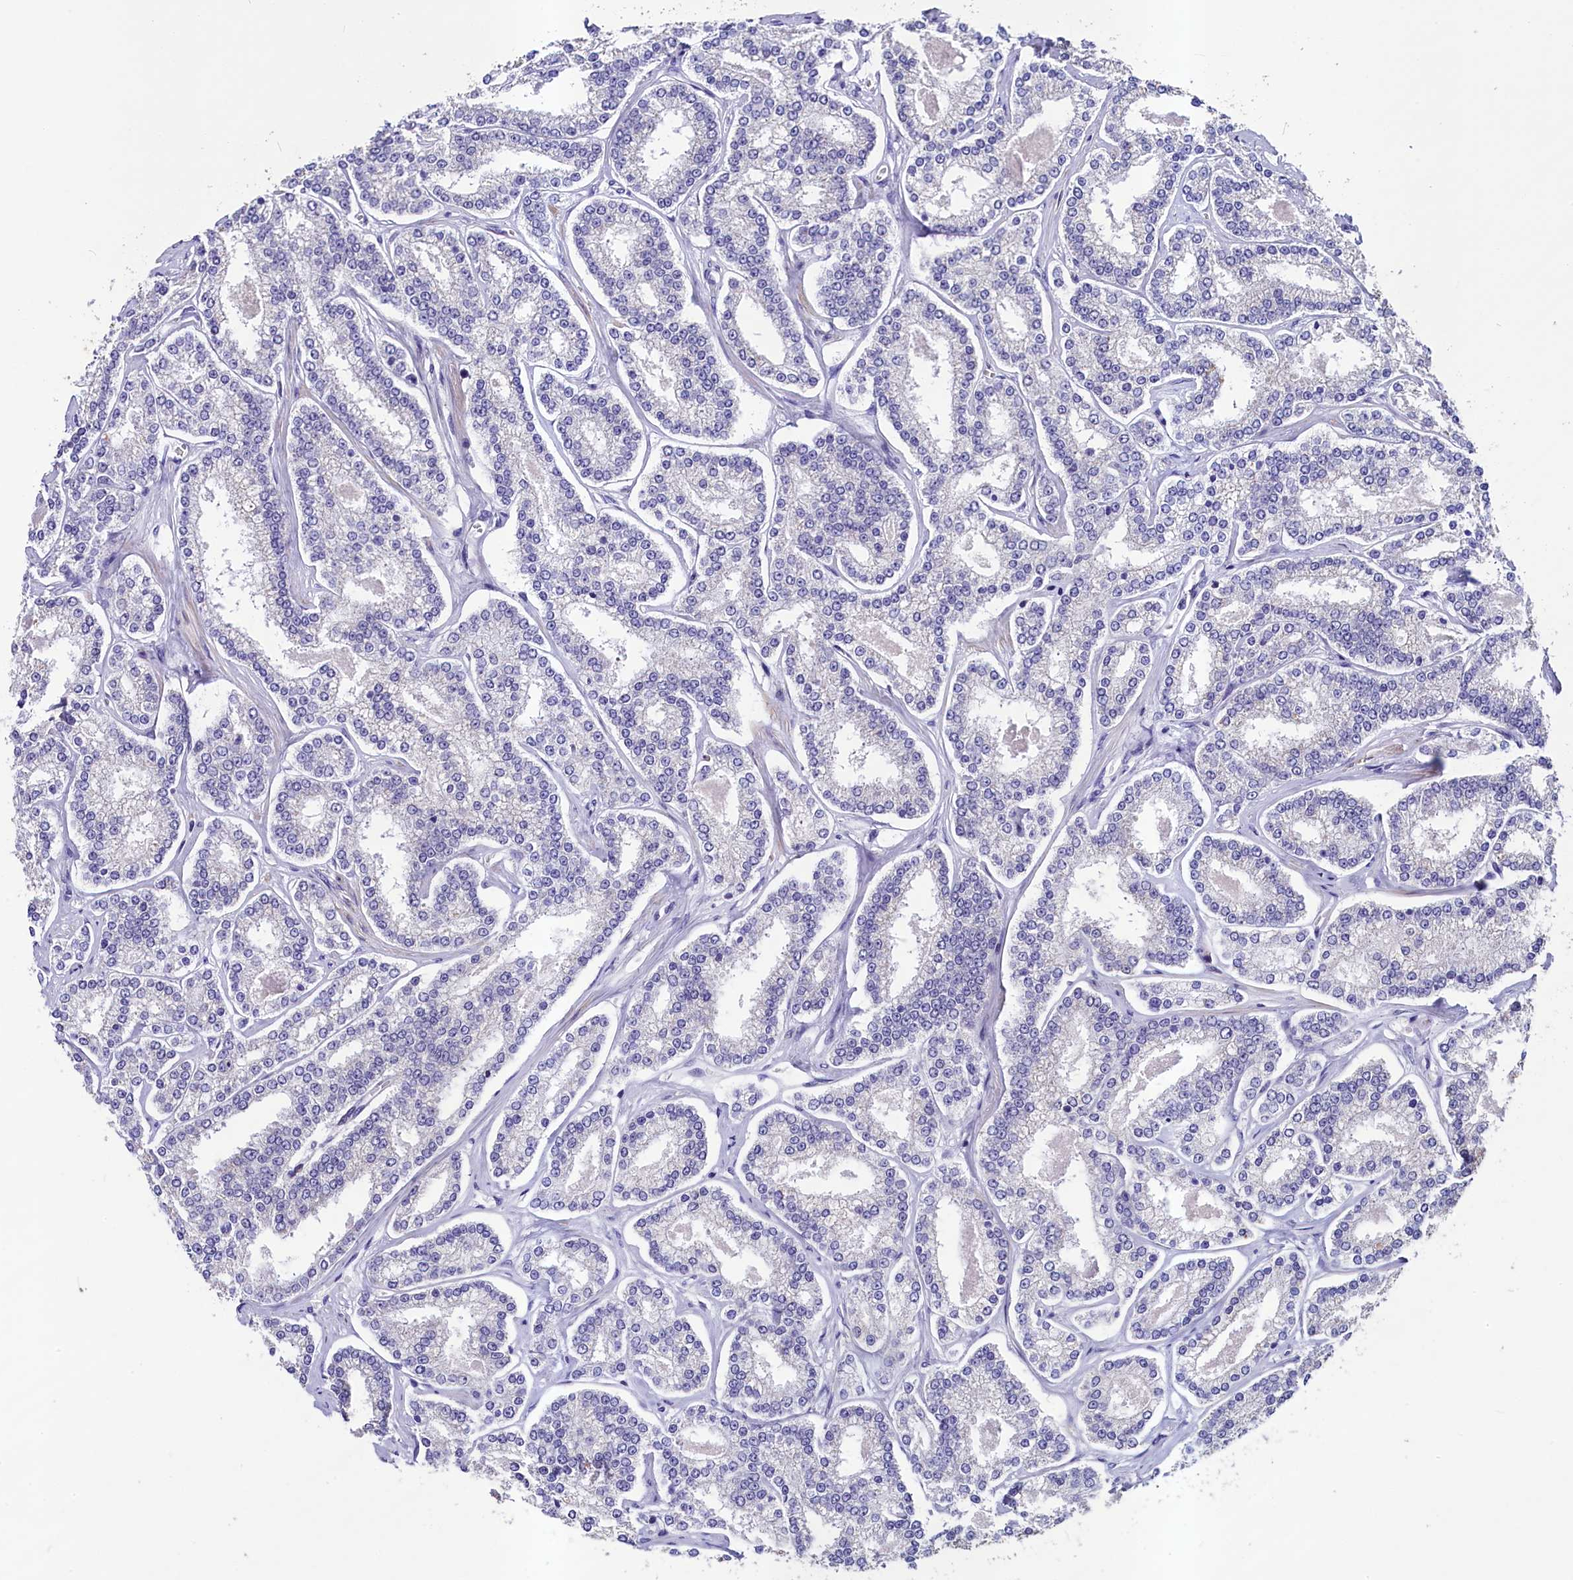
{"staining": {"intensity": "negative", "quantity": "none", "location": "none"}, "tissue": "prostate cancer", "cell_type": "Tumor cells", "image_type": "cancer", "snomed": [{"axis": "morphology", "description": "Normal tissue, NOS"}, {"axis": "morphology", "description": "Adenocarcinoma, High grade"}, {"axis": "topography", "description": "Prostate"}], "caption": "A high-resolution micrograph shows IHC staining of prostate cancer, which demonstrates no significant staining in tumor cells. (DAB (3,3'-diaminobenzidine) immunohistochemistry (IHC) visualized using brightfield microscopy, high magnification).", "gene": "SCD5", "patient": {"sex": "male", "age": 83}}